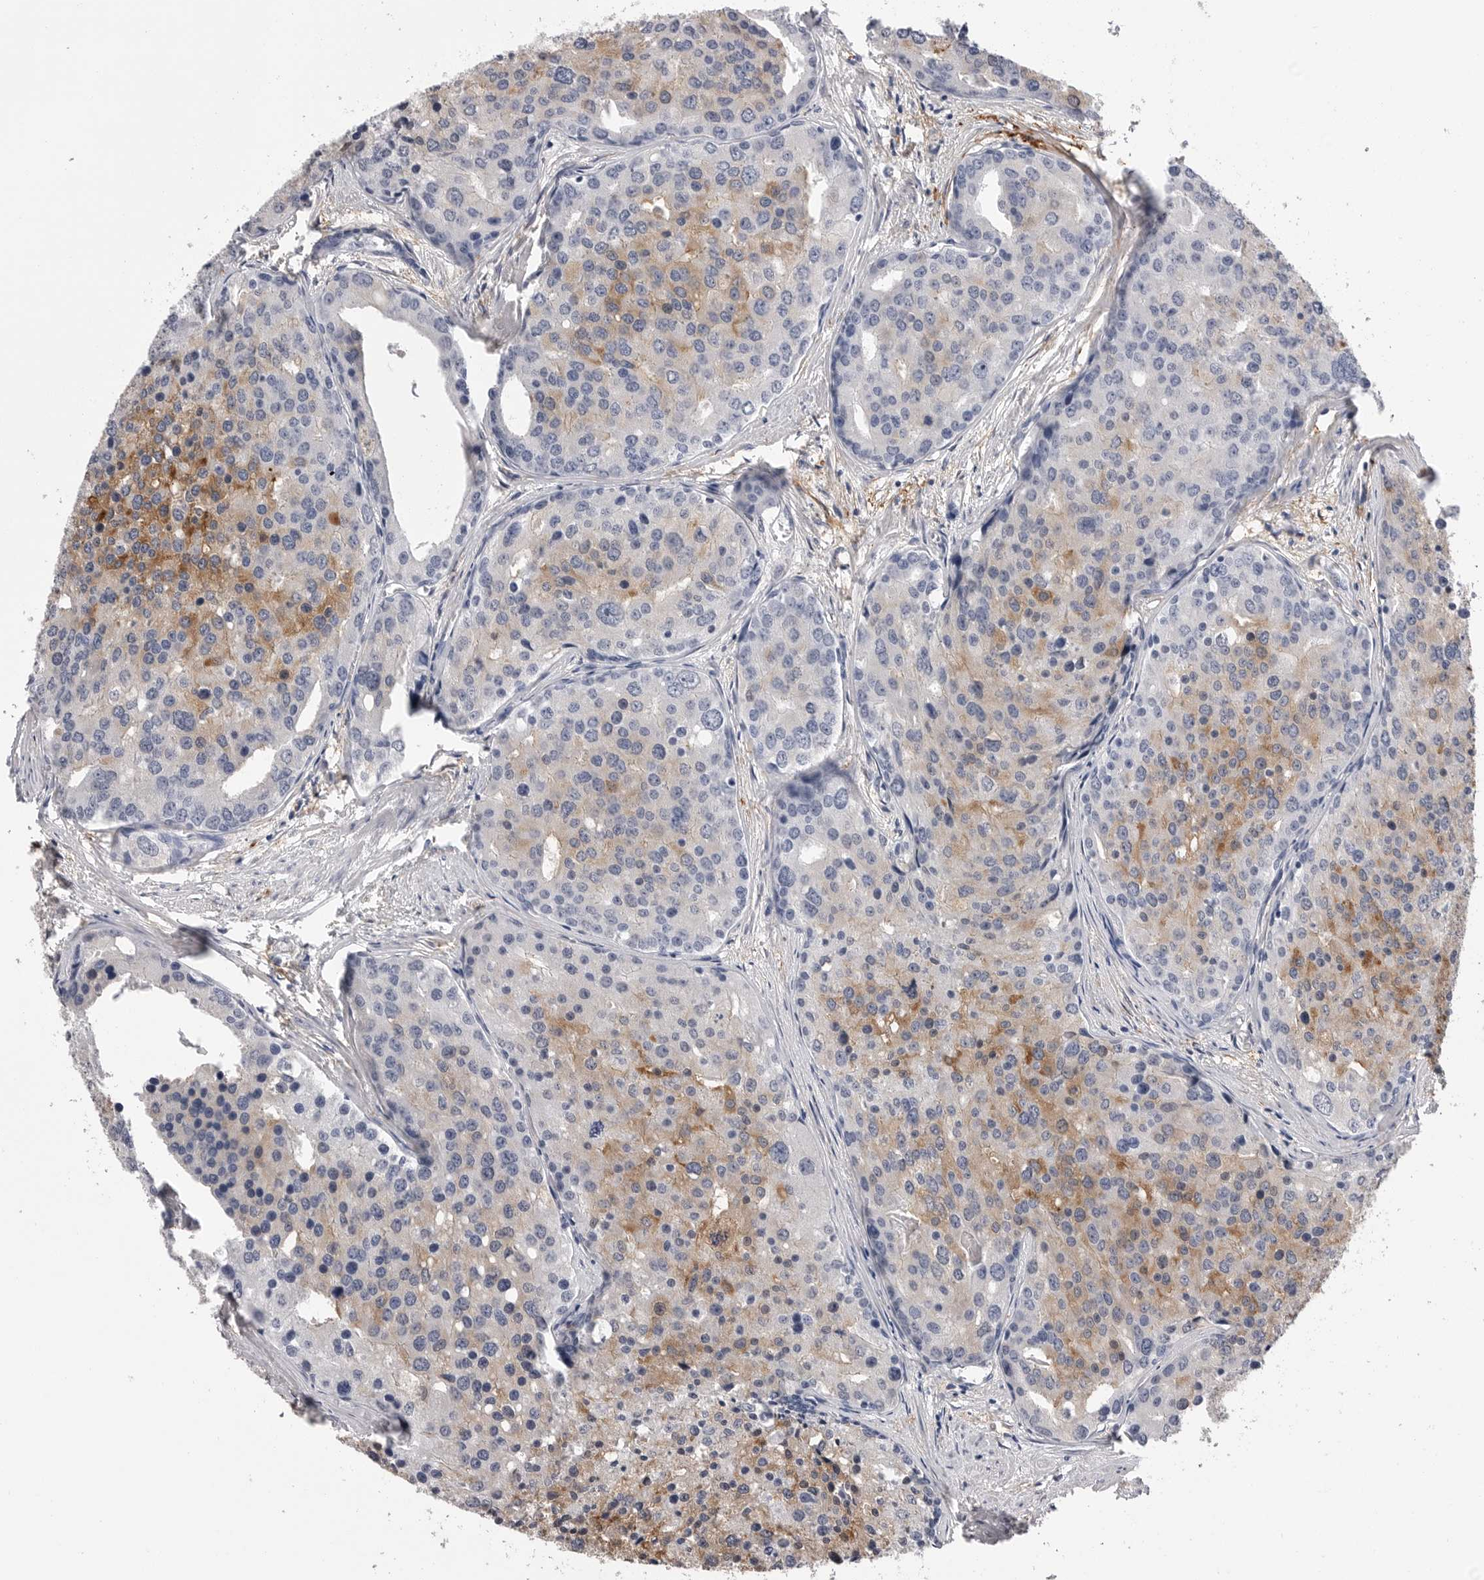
{"staining": {"intensity": "moderate", "quantity": "25%-75%", "location": "cytoplasmic/membranous"}, "tissue": "prostate cancer", "cell_type": "Tumor cells", "image_type": "cancer", "snomed": [{"axis": "morphology", "description": "Adenocarcinoma, High grade"}, {"axis": "topography", "description": "Prostate"}], "caption": "A histopathology image of prostate cancer (high-grade adenocarcinoma) stained for a protein displays moderate cytoplasmic/membranous brown staining in tumor cells.", "gene": "AKAP12", "patient": {"sex": "male", "age": 50}}